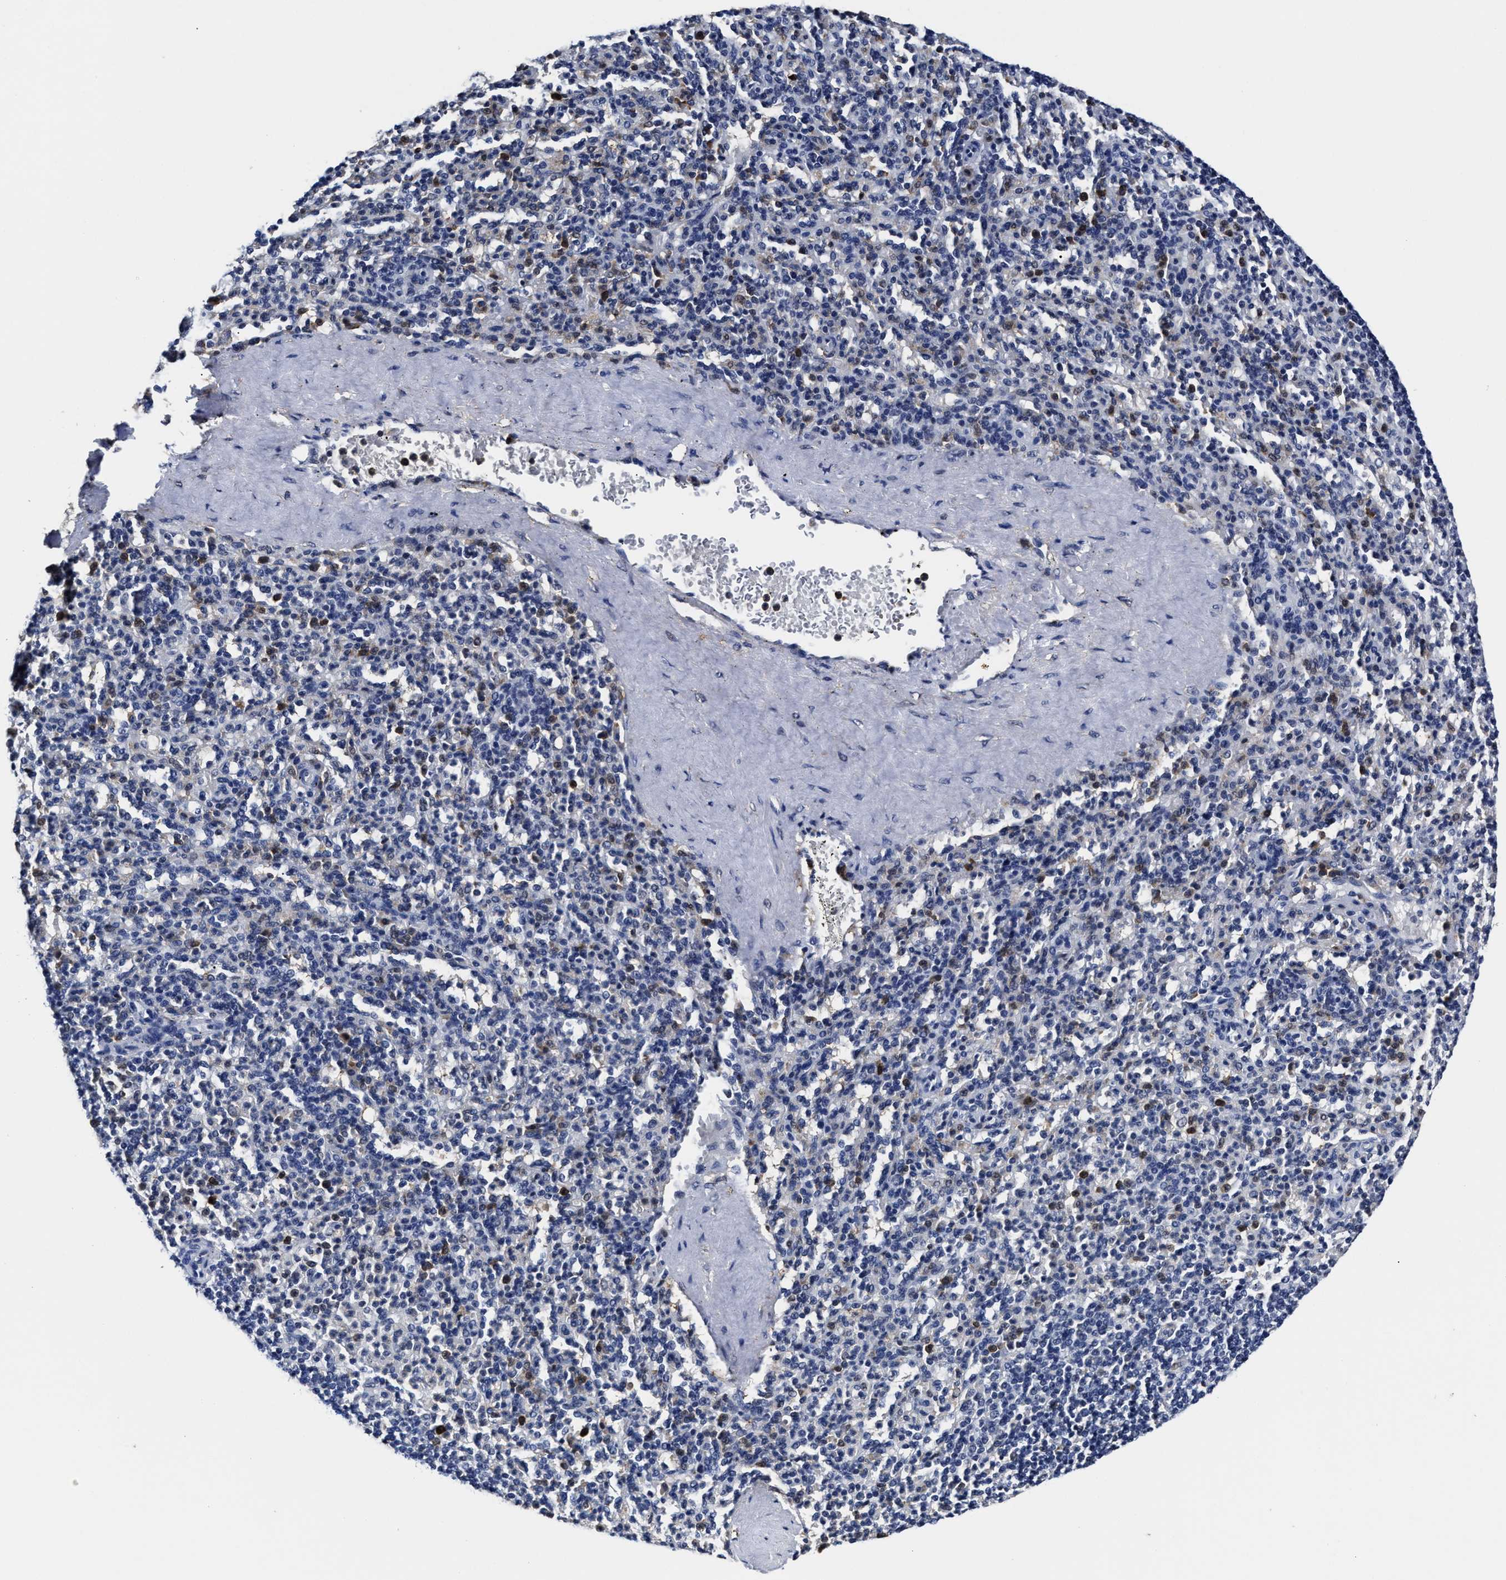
{"staining": {"intensity": "moderate", "quantity": "<25%", "location": "cytoplasmic/membranous"}, "tissue": "spleen", "cell_type": "Cells in red pulp", "image_type": "normal", "snomed": [{"axis": "morphology", "description": "Normal tissue, NOS"}, {"axis": "topography", "description": "Spleen"}], "caption": "Normal spleen displays moderate cytoplasmic/membranous staining in approximately <25% of cells in red pulp.", "gene": "PRPF4B", "patient": {"sex": "male", "age": 36}}